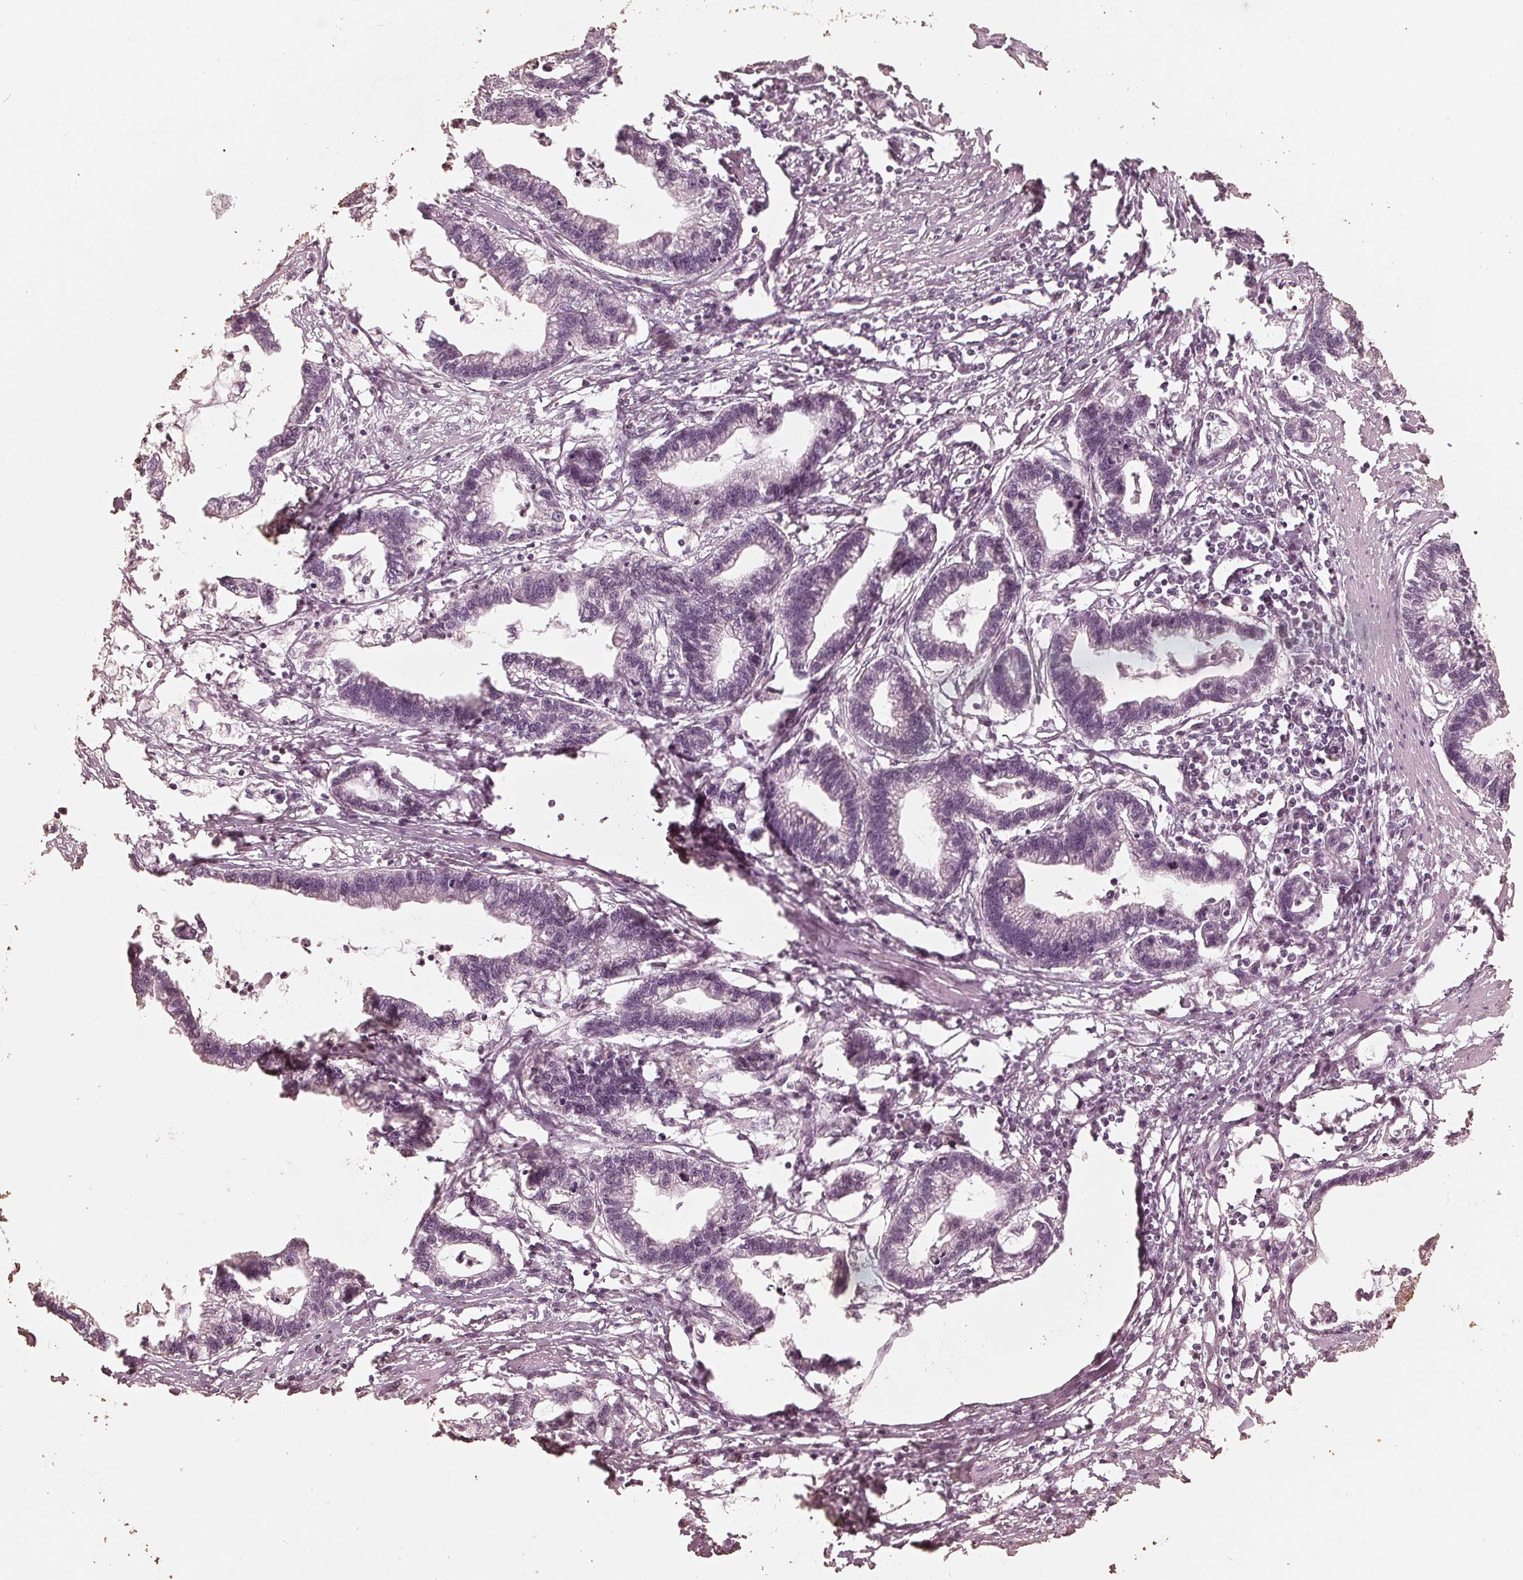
{"staining": {"intensity": "negative", "quantity": "none", "location": "none"}, "tissue": "stomach cancer", "cell_type": "Tumor cells", "image_type": "cancer", "snomed": [{"axis": "morphology", "description": "Adenocarcinoma, NOS"}, {"axis": "topography", "description": "Stomach"}], "caption": "Immunohistochemical staining of human stomach cancer (adenocarcinoma) reveals no significant positivity in tumor cells. Nuclei are stained in blue.", "gene": "ADPRHL1", "patient": {"sex": "male", "age": 83}}